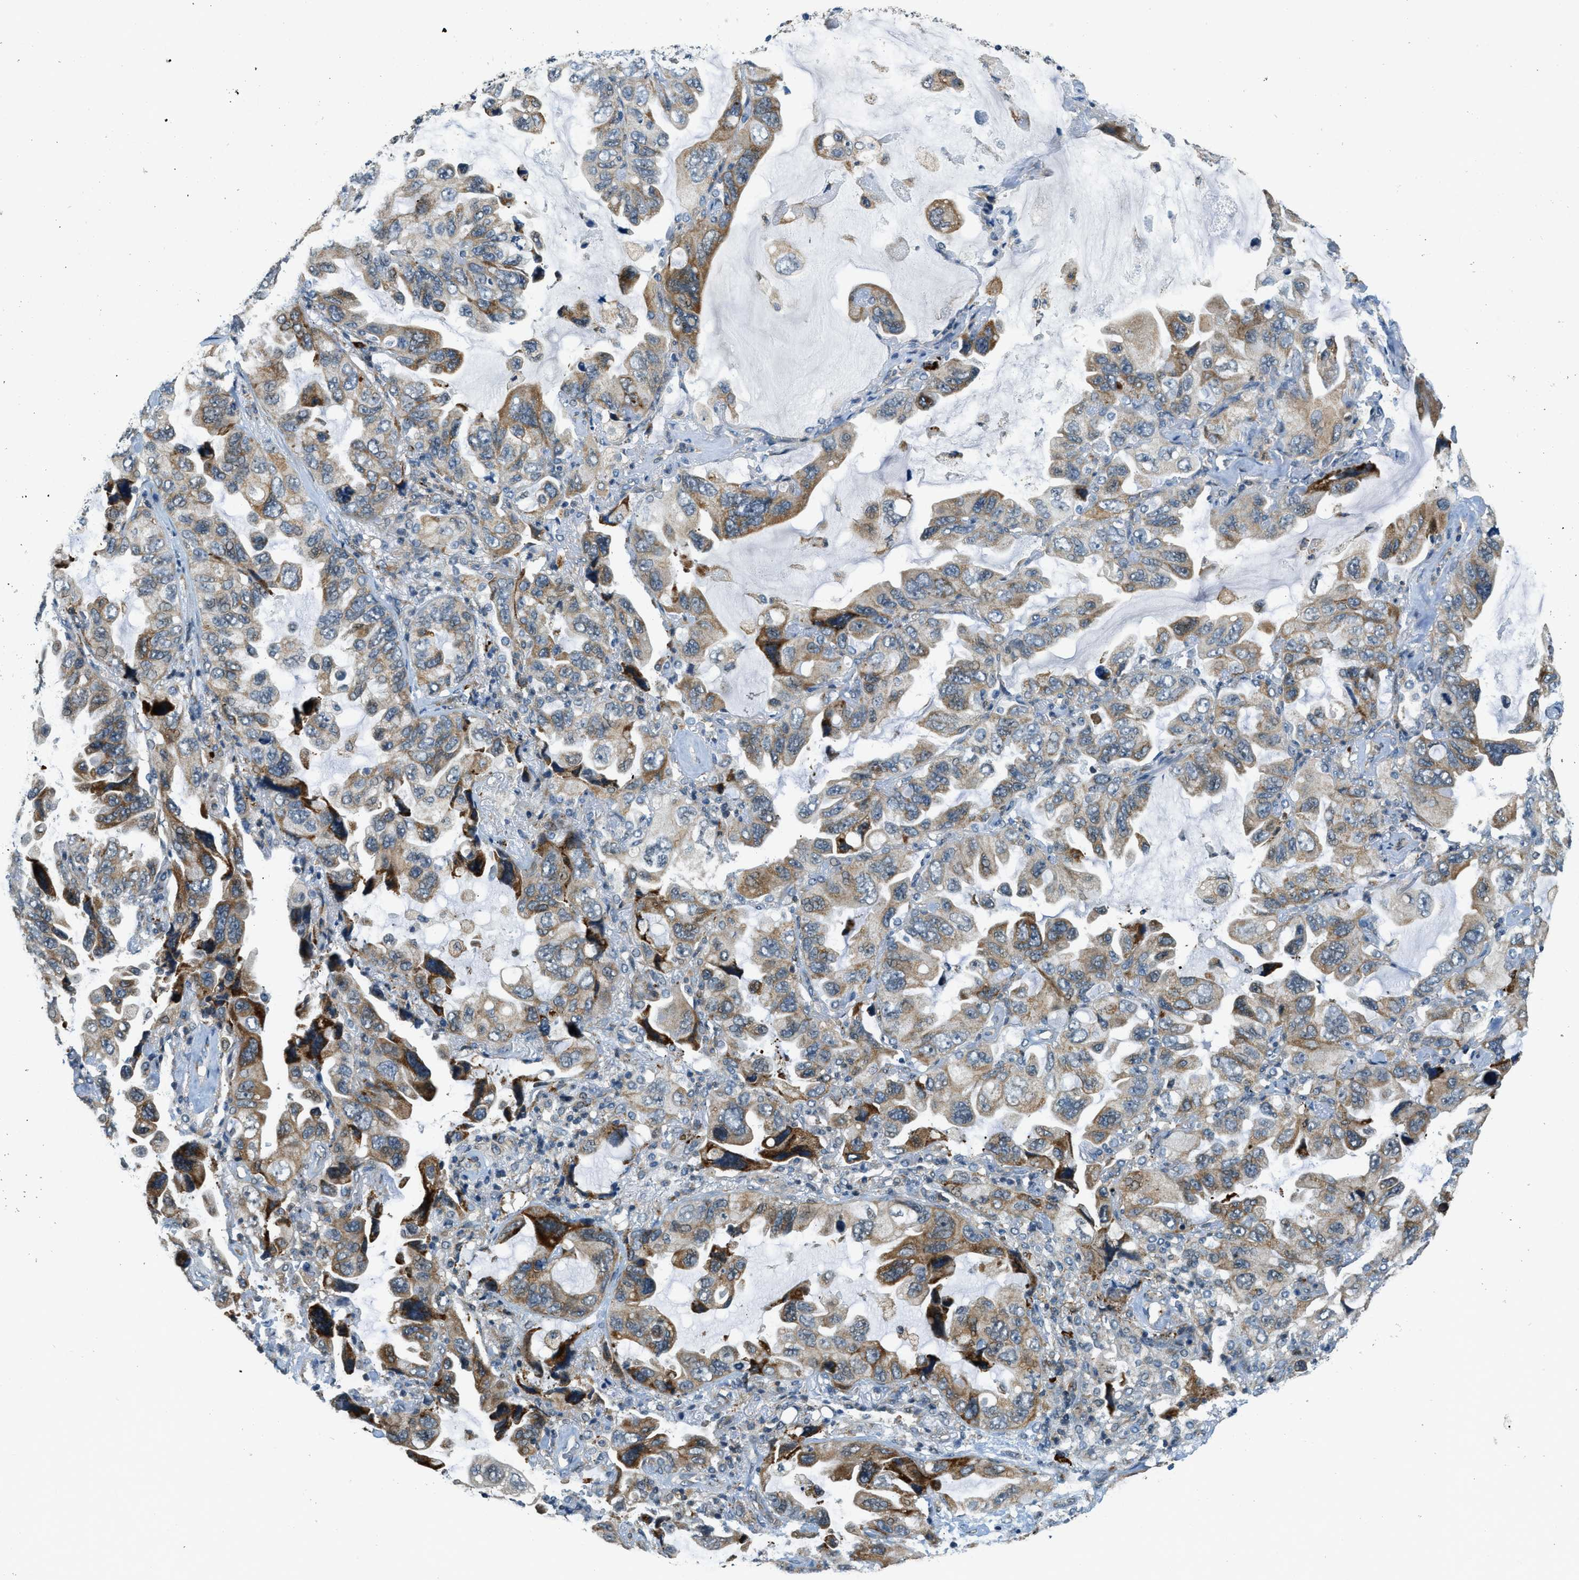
{"staining": {"intensity": "moderate", "quantity": "25%-75%", "location": "cytoplasmic/membranous"}, "tissue": "lung cancer", "cell_type": "Tumor cells", "image_type": "cancer", "snomed": [{"axis": "morphology", "description": "Squamous cell carcinoma, NOS"}, {"axis": "topography", "description": "Lung"}], "caption": "Protein positivity by IHC demonstrates moderate cytoplasmic/membranous staining in approximately 25%-75% of tumor cells in lung cancer (squamous cell carcinoma). (IHC, brightfield microscopy, high magnification).", "gene": "HERC2", "patient": {"sex": "female", "age": 73}}